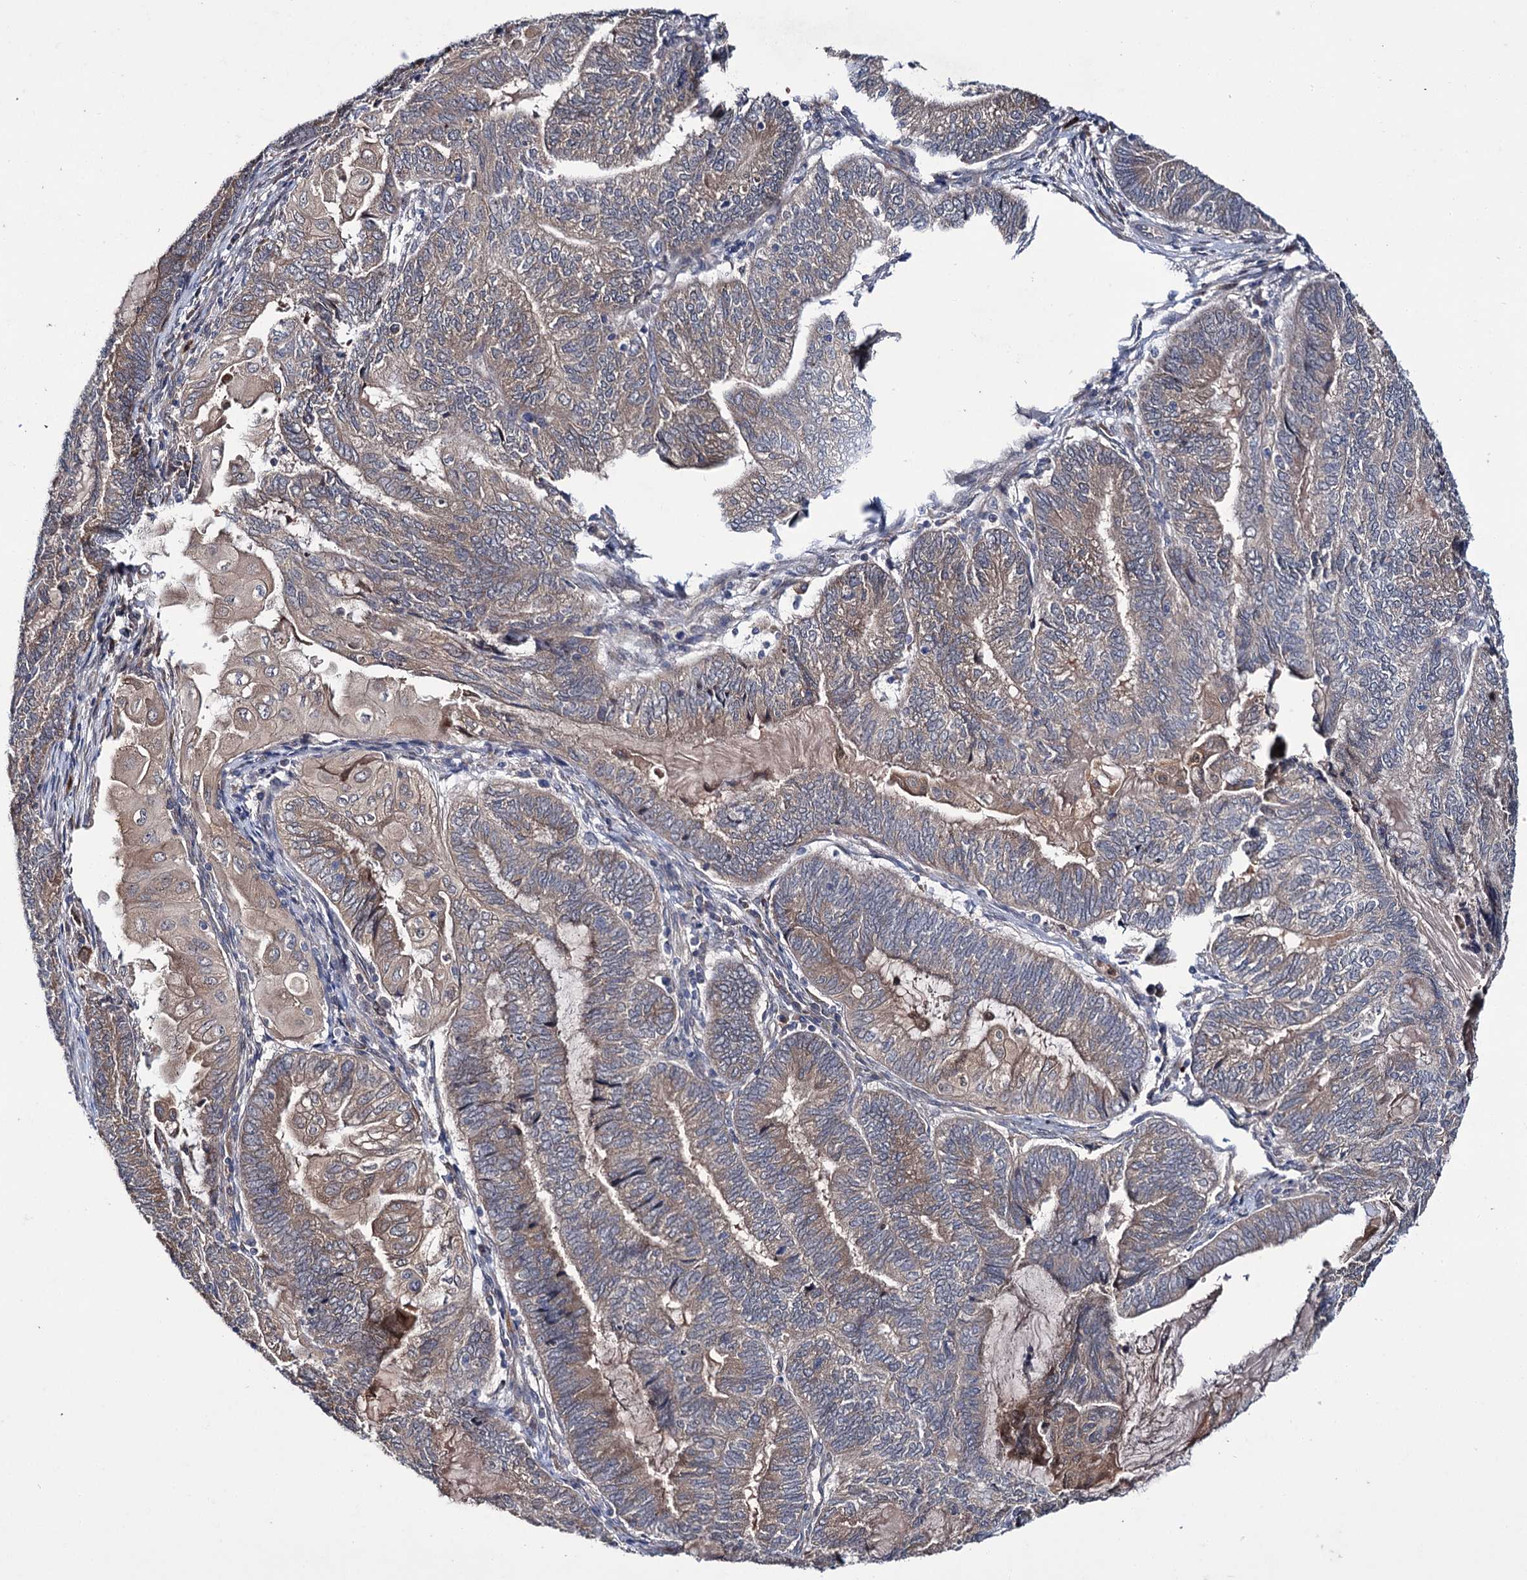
{"staining": {"intensity": "weak", "quantity": ">75%", "location": "cytoplasmic/membranous"}, "tissue": "endometrial cancer", "cell_type": "Tumor cells", "image_type": "cancer", "snomed": [{"axis": "morphology", "description": "Adenocarcinoma, NOS"}, {"axis": "topography", "description": "Uterus"}, {"axis": "topography", "description": "Endometrium"}], "caption": "IHC (DAB (3,3'-diaminobenzidine)) staining of human endometrial cancer exhibits weak cytoplasmic/membranous protein expression in approximately >75% of tumor cells.", "gene": "PTPN3", "patient": {"sex": "female", "age": 70}}